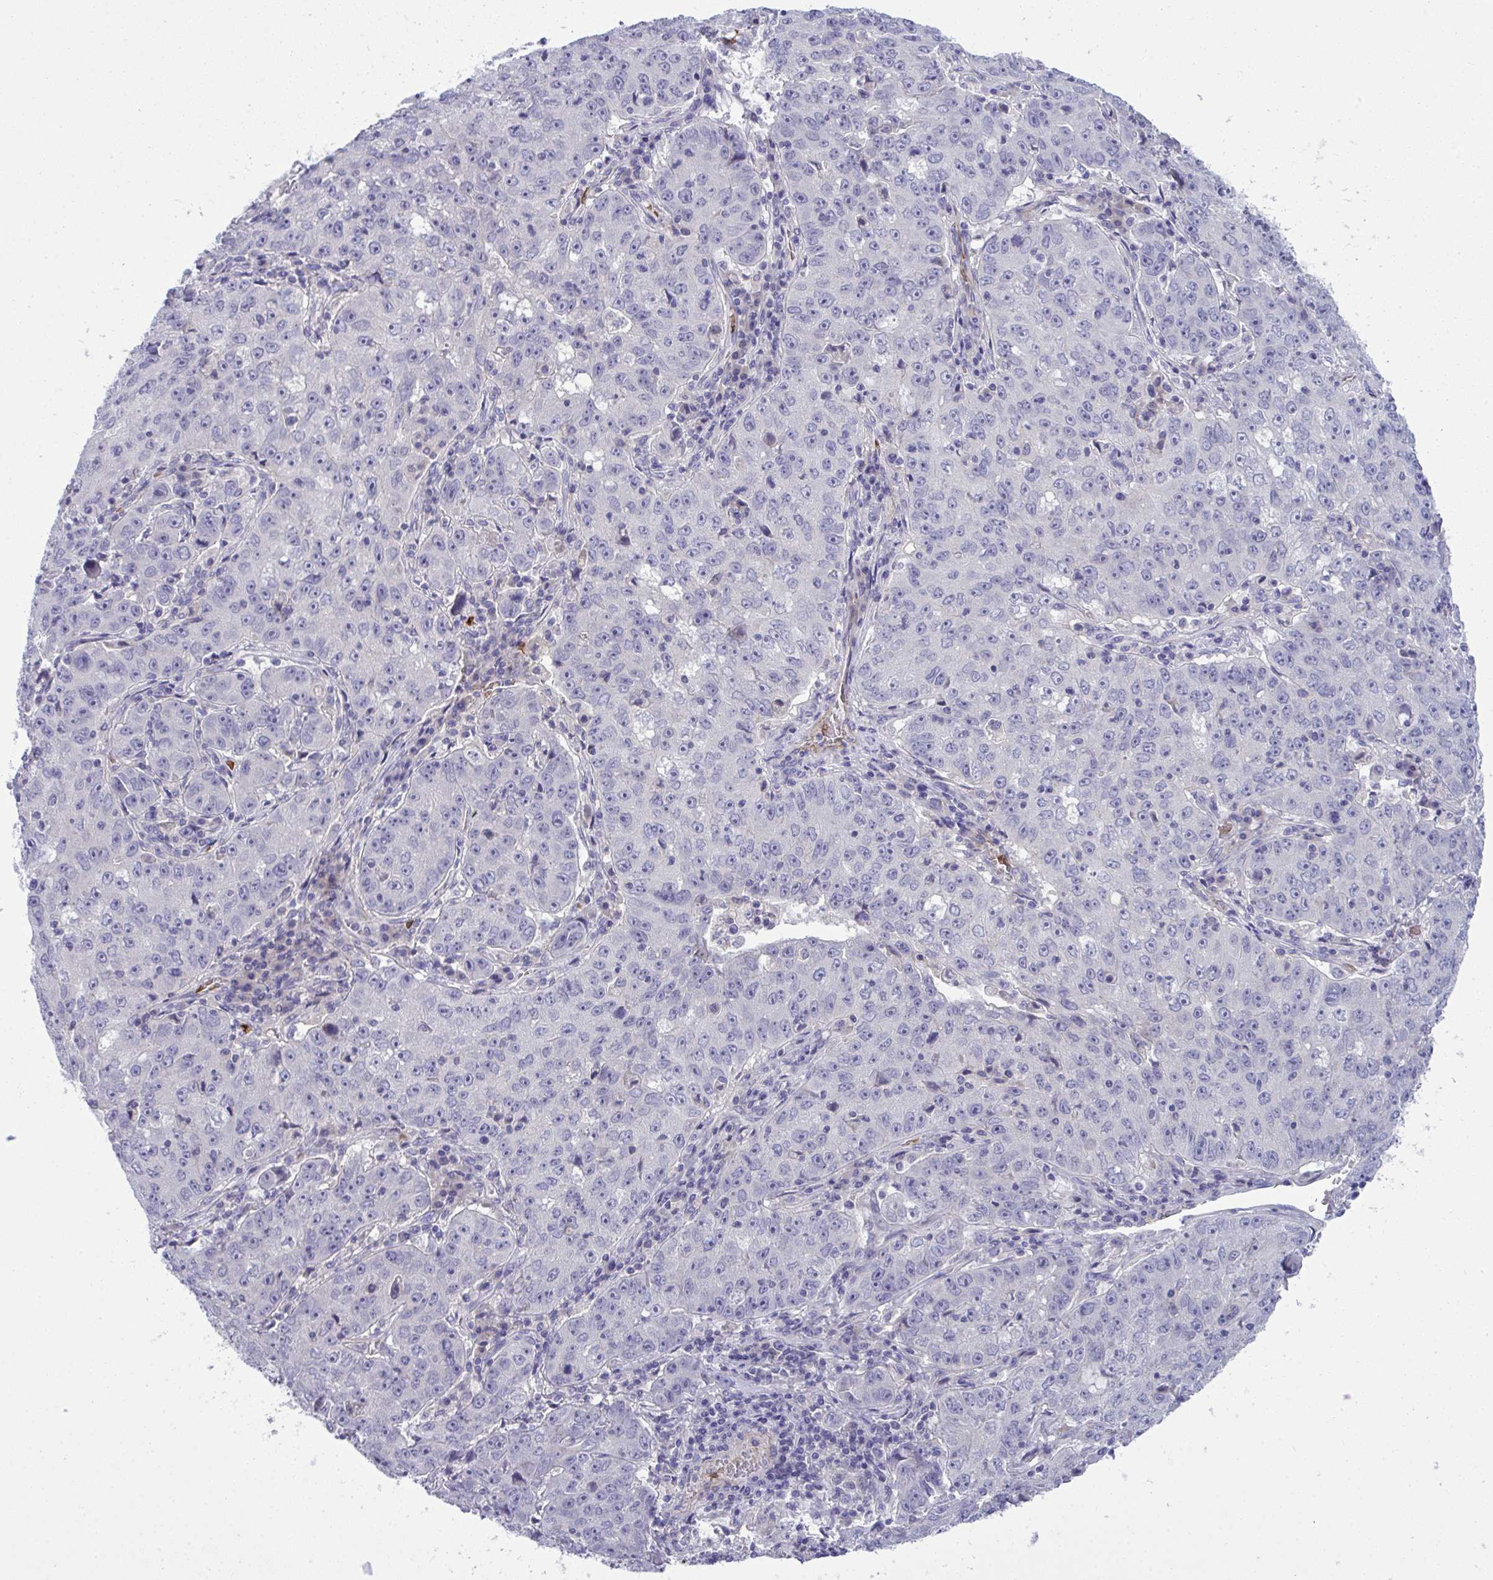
{"staining": {"intensity": "negative", "quantity": "none", "location": "none"}, "tissue": "lung cancer", "cell_type": "Tumor cells", "image_type": "cancer", "snomed": [{"axis": "morphology", "description": "Normal morphology"}, {"axis": "morphology", "description": "Adenocarcinoma, NOS"}, {"axis": "topography", "description": "Lymph node"}, {"axis": "topography", "description": "Lung"}], "caption": "A photomicrograph of lung cancer stained for a protein displays no brown staining in tumor cells. (DAB (3,3'-diaminobenzidine) immunohistochemistry with hematoxylin counter stain).", "gene": "SPTB", "patient": {"sex": "female", "age": 57}}